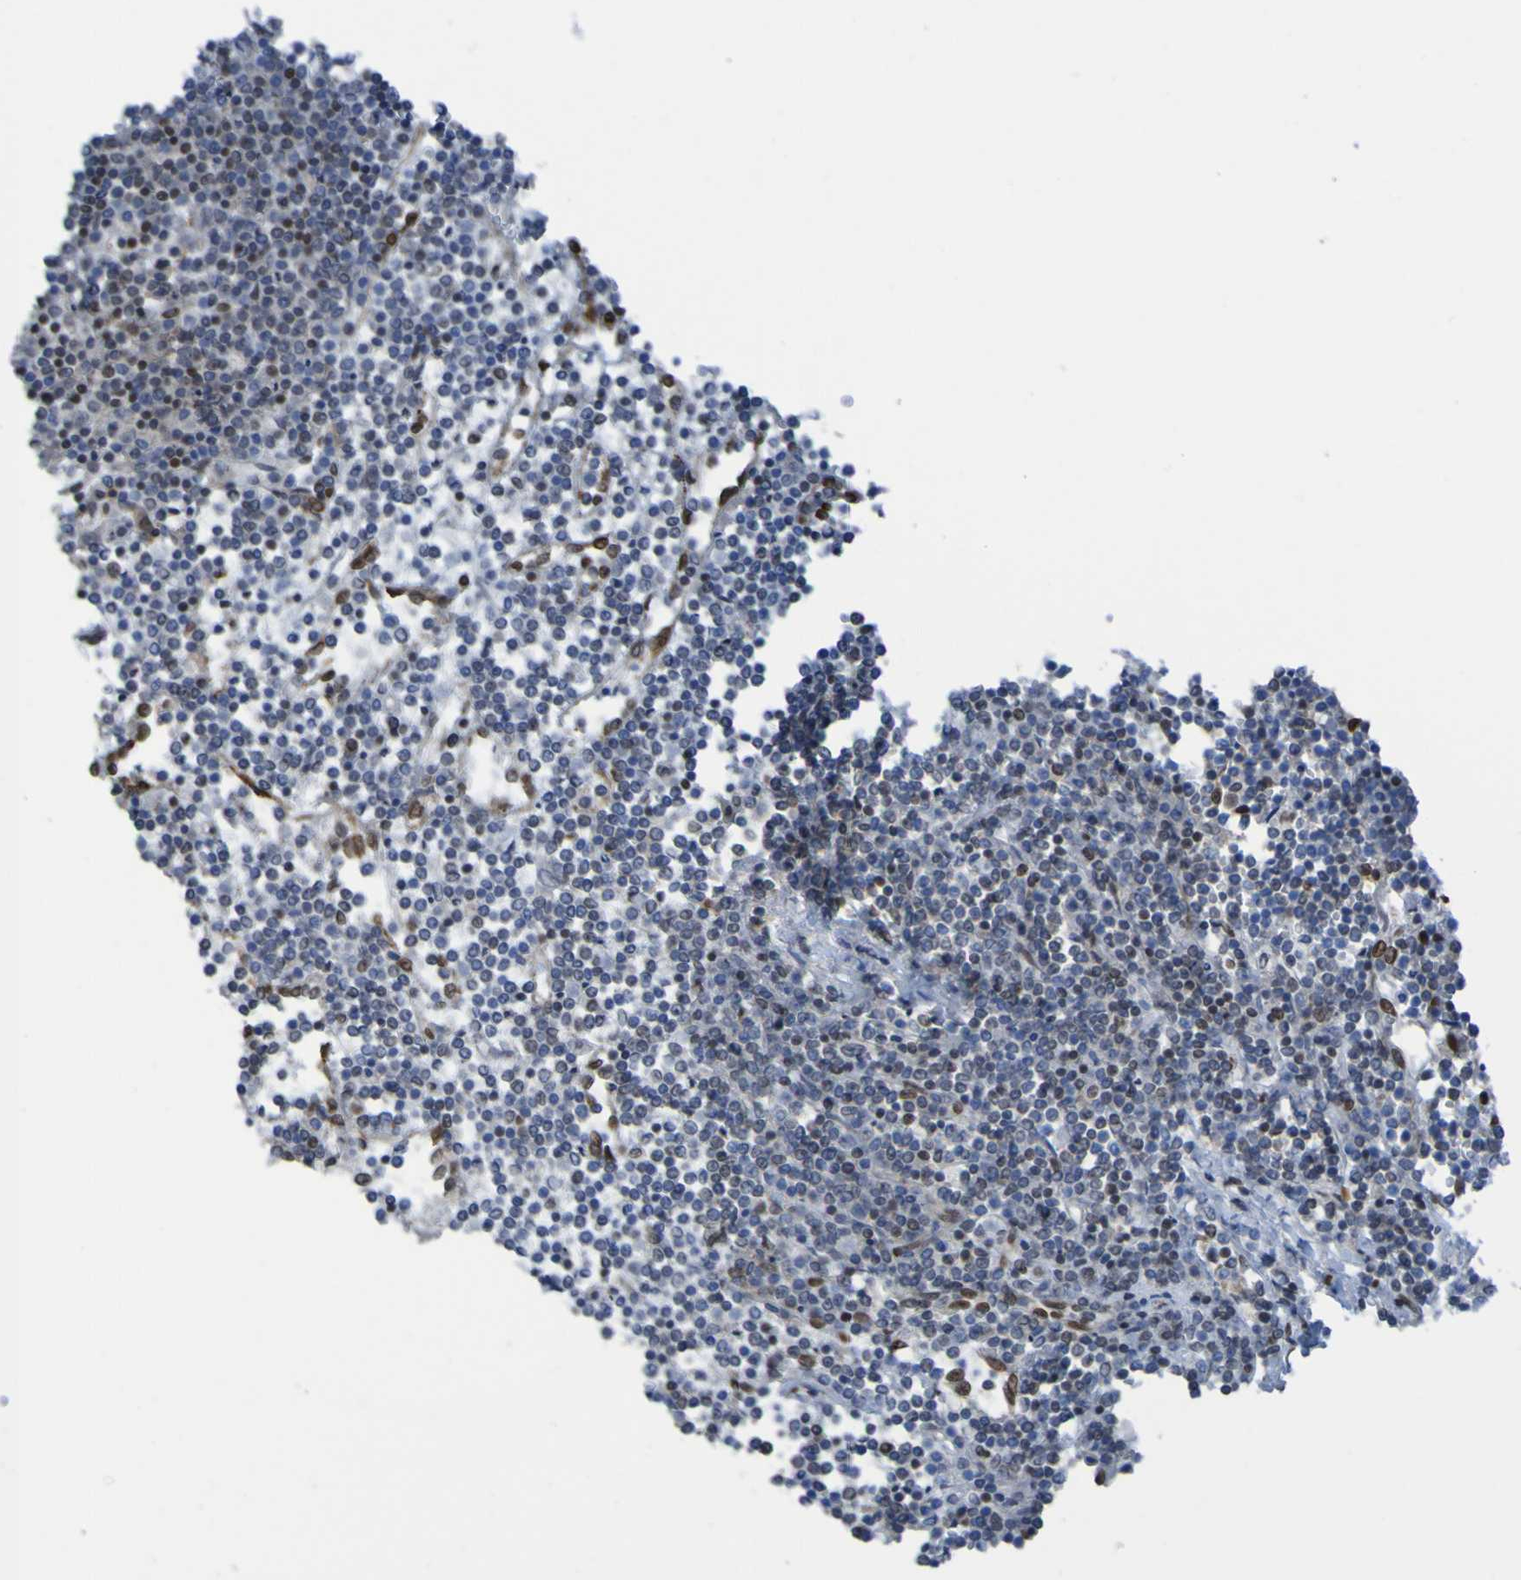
{"staining": {"intensity": "moderate", "quantity": "25%-75%", "location": "nuclear"}, "tissue": "lymphoma", "cell_type": "Tumor cells", "image_type": "cancer", "snomed": [{"axis": "morphology", "description": "Malignant lymphoma, non-Hodgkin's type, Low grade"}, {"axis": "topography", "description": "Spleen"}], "caption": "Protein expression analysis of human lymphoma reveals moderate nuclear positivity in about 25%-75% of tumor cells.", "gene": "PHF2", "patient": {"sex": "female", "age": 19}}